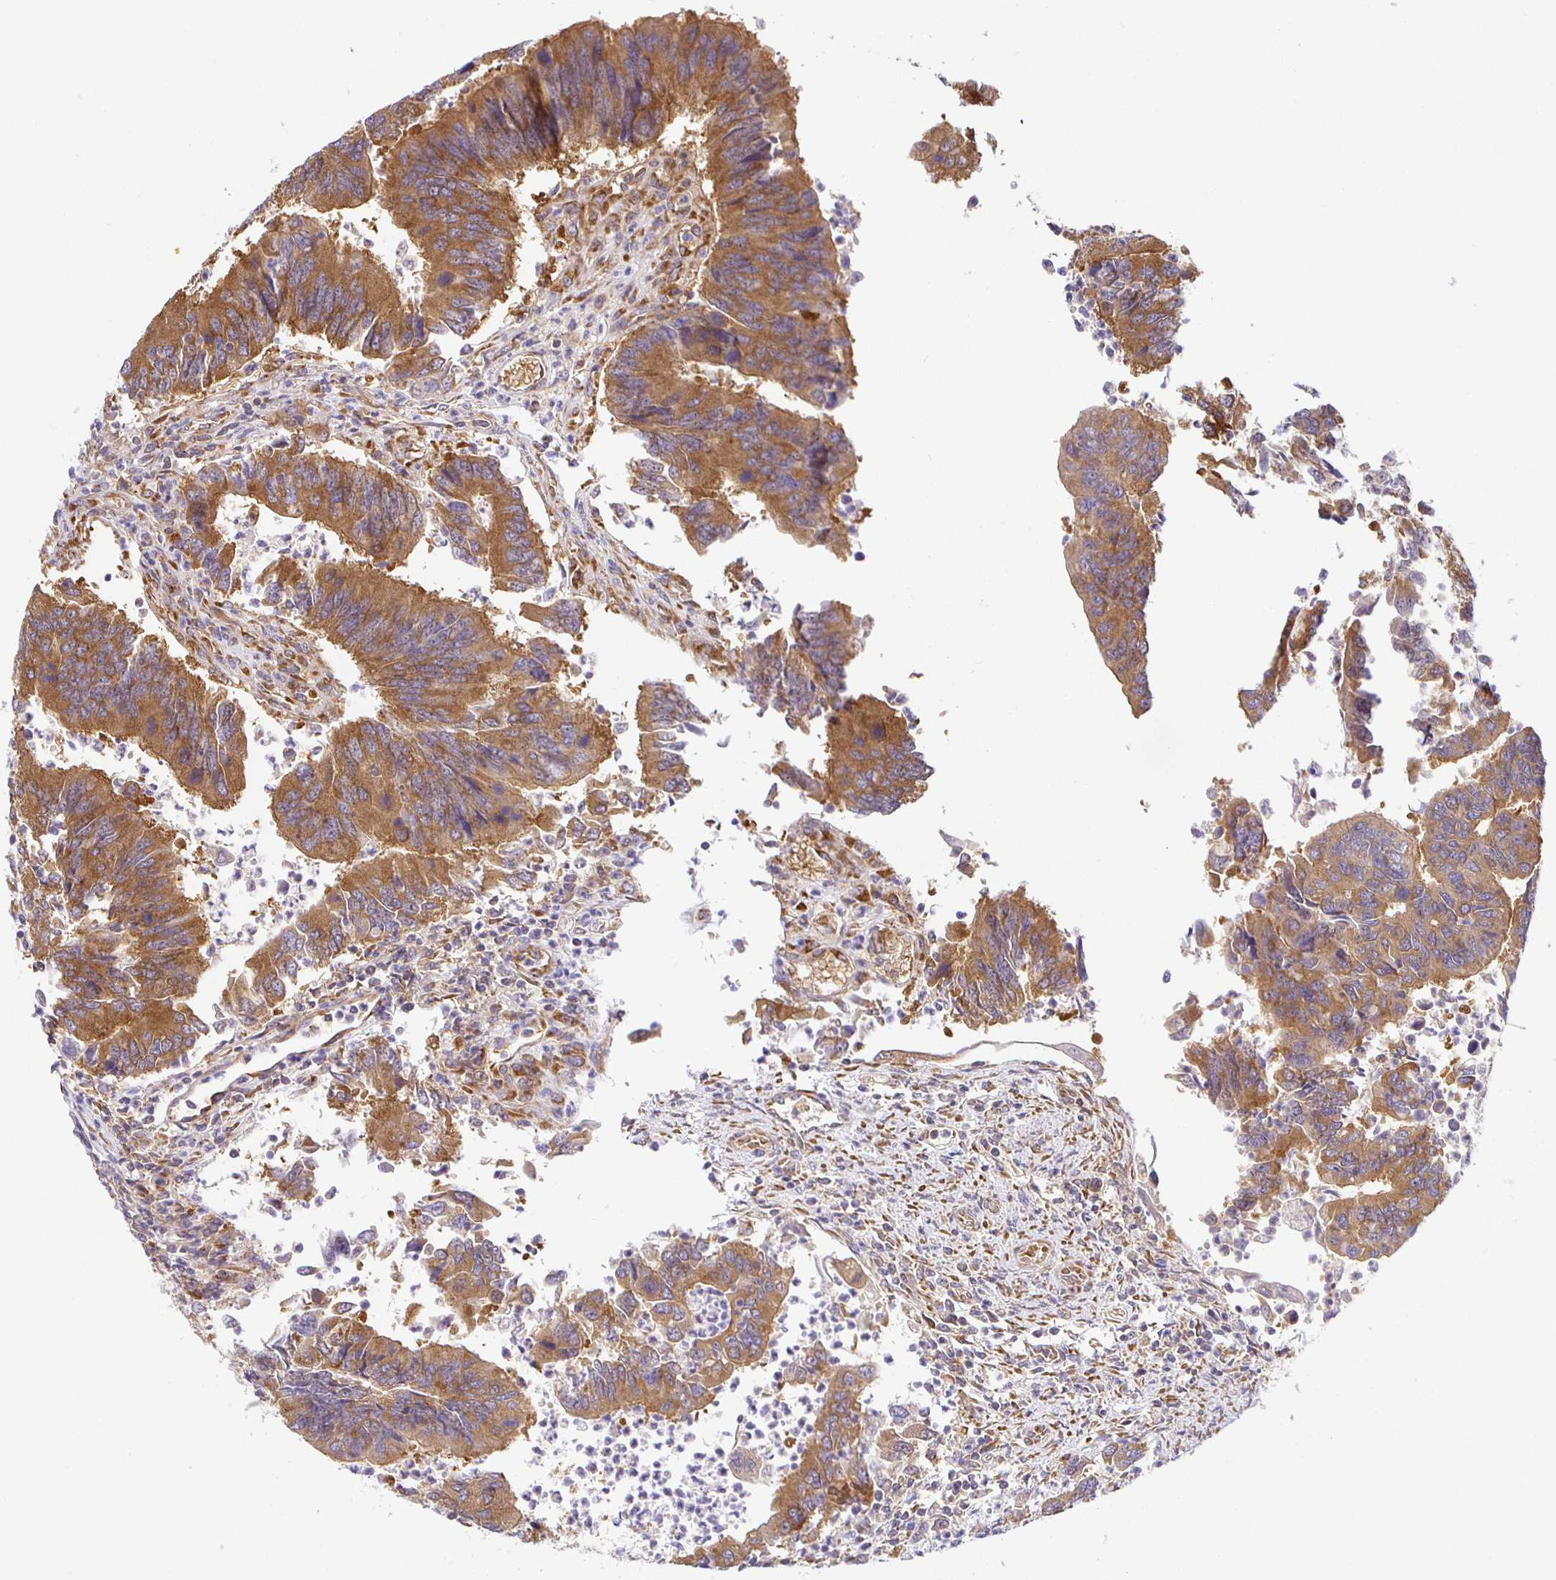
{"staining": {"intensity": "moderate", "quantity": ">75%", "location": "cytoplasmic/membranous"}, "tissue": "colorectal cancer", "cell_type": "Tumor cells", "image_type": "cancer", "snomed": [{"axis": "morphology", "description": "Adenocarcinoma, NOS"}, {"axis": "topography", "description": "Colon"}], "caption": "Human colorectal cancer stained with a protein marker exhibits moderate staining in tumor cells.", "gene": "IRAK1", "patient": {"sex": "female", "age": 67}}